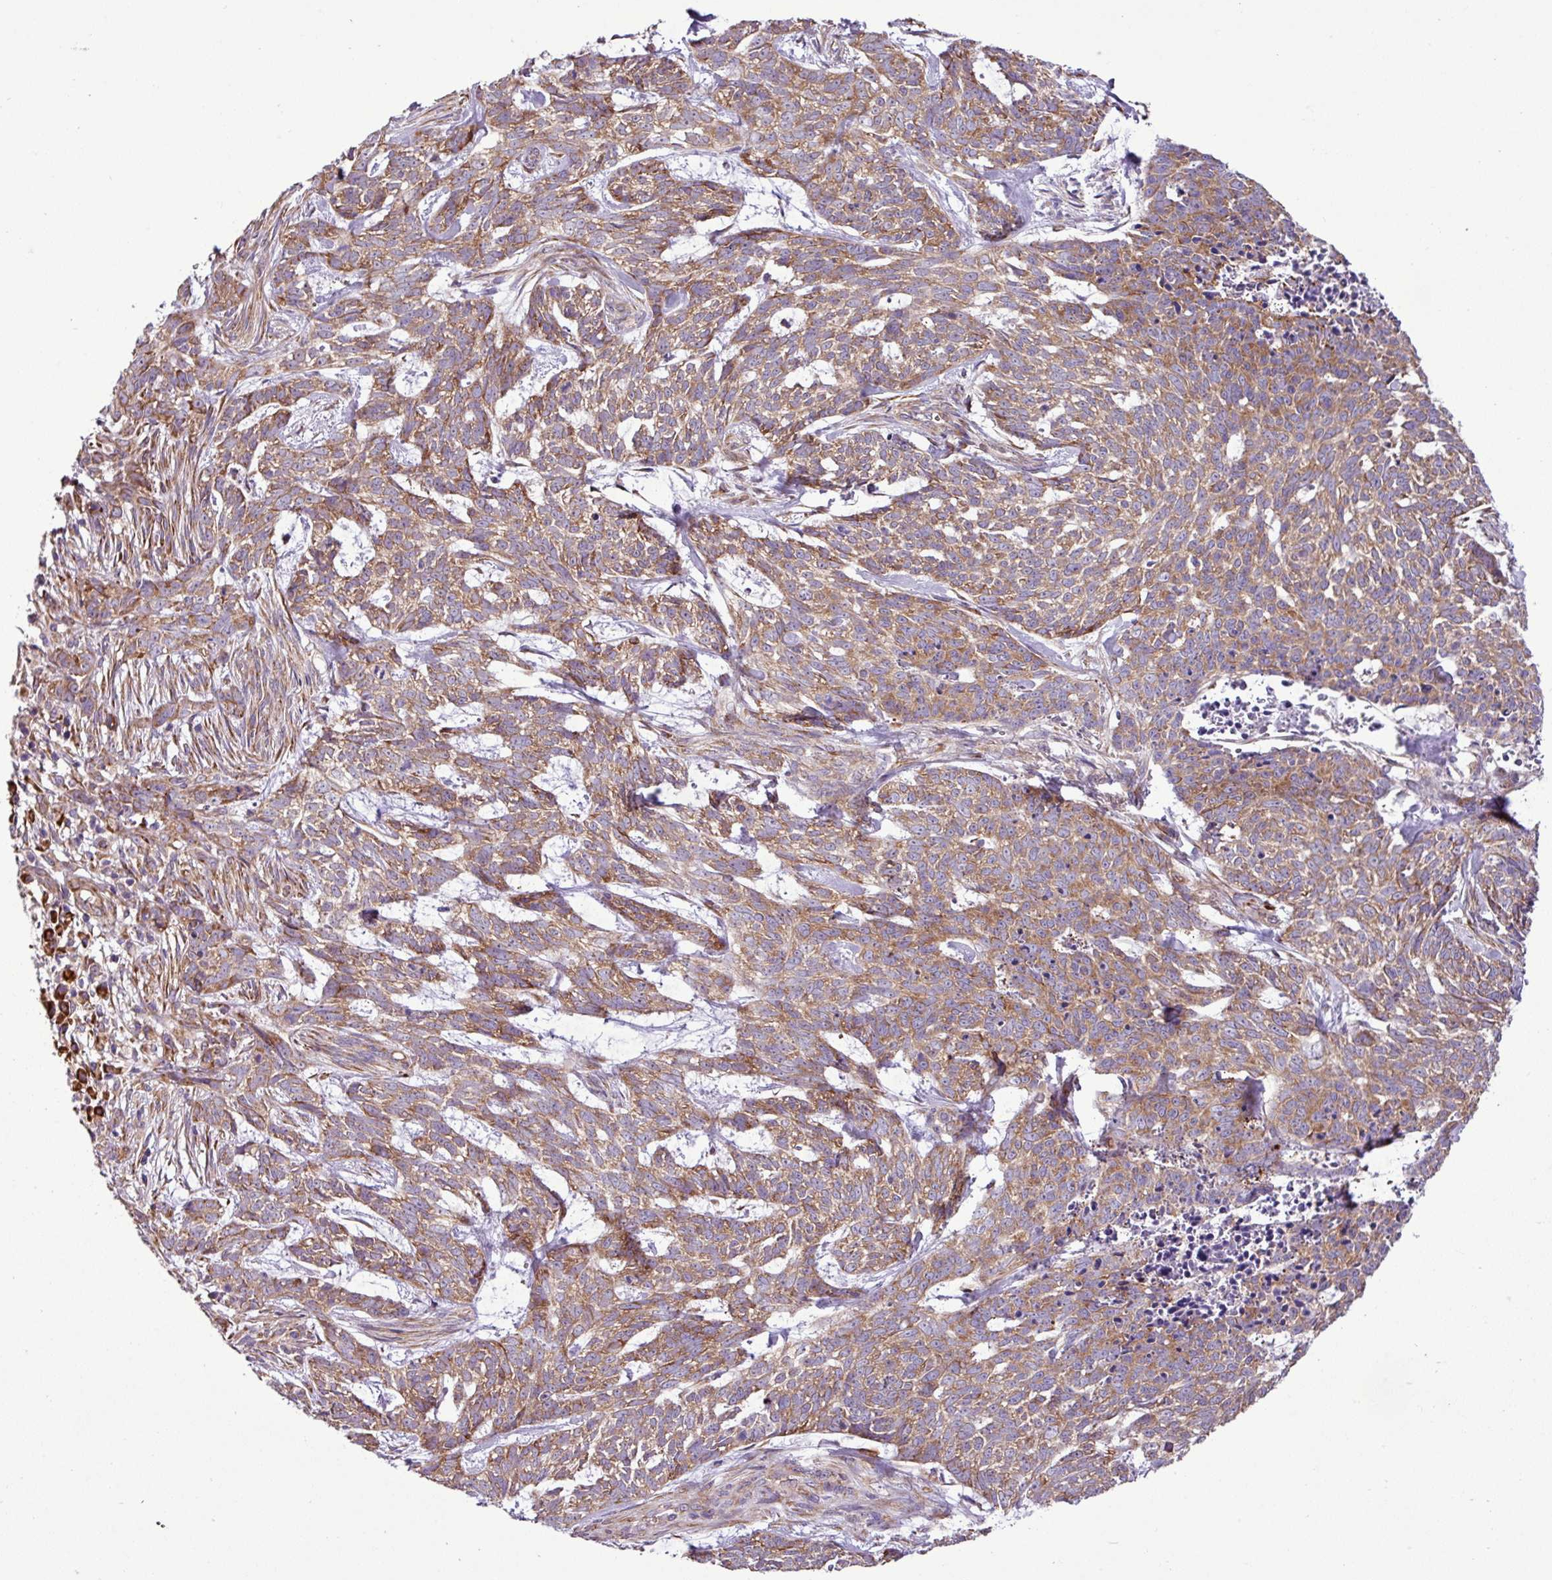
{"staining": {"intensity": "moderate", "quantity": ">75%", "location": "cytoplasmic/membranous"}, "tissue": "skin cancer", "cell_type": "Tumor cells", "image_type": "cancer", "snomed": [{"axis": "morphology", "description": "Basal cell carcinoma"}, {"axis": "topography", "description": "Skin"}], "caption": "IHC of human skin cancer displays medium levels of moderate cytoplasmic/membranous staining in approximately >75% of tumor cells.", "gene": "RPL13", "patient": {"sex": "female", "age": 93}}